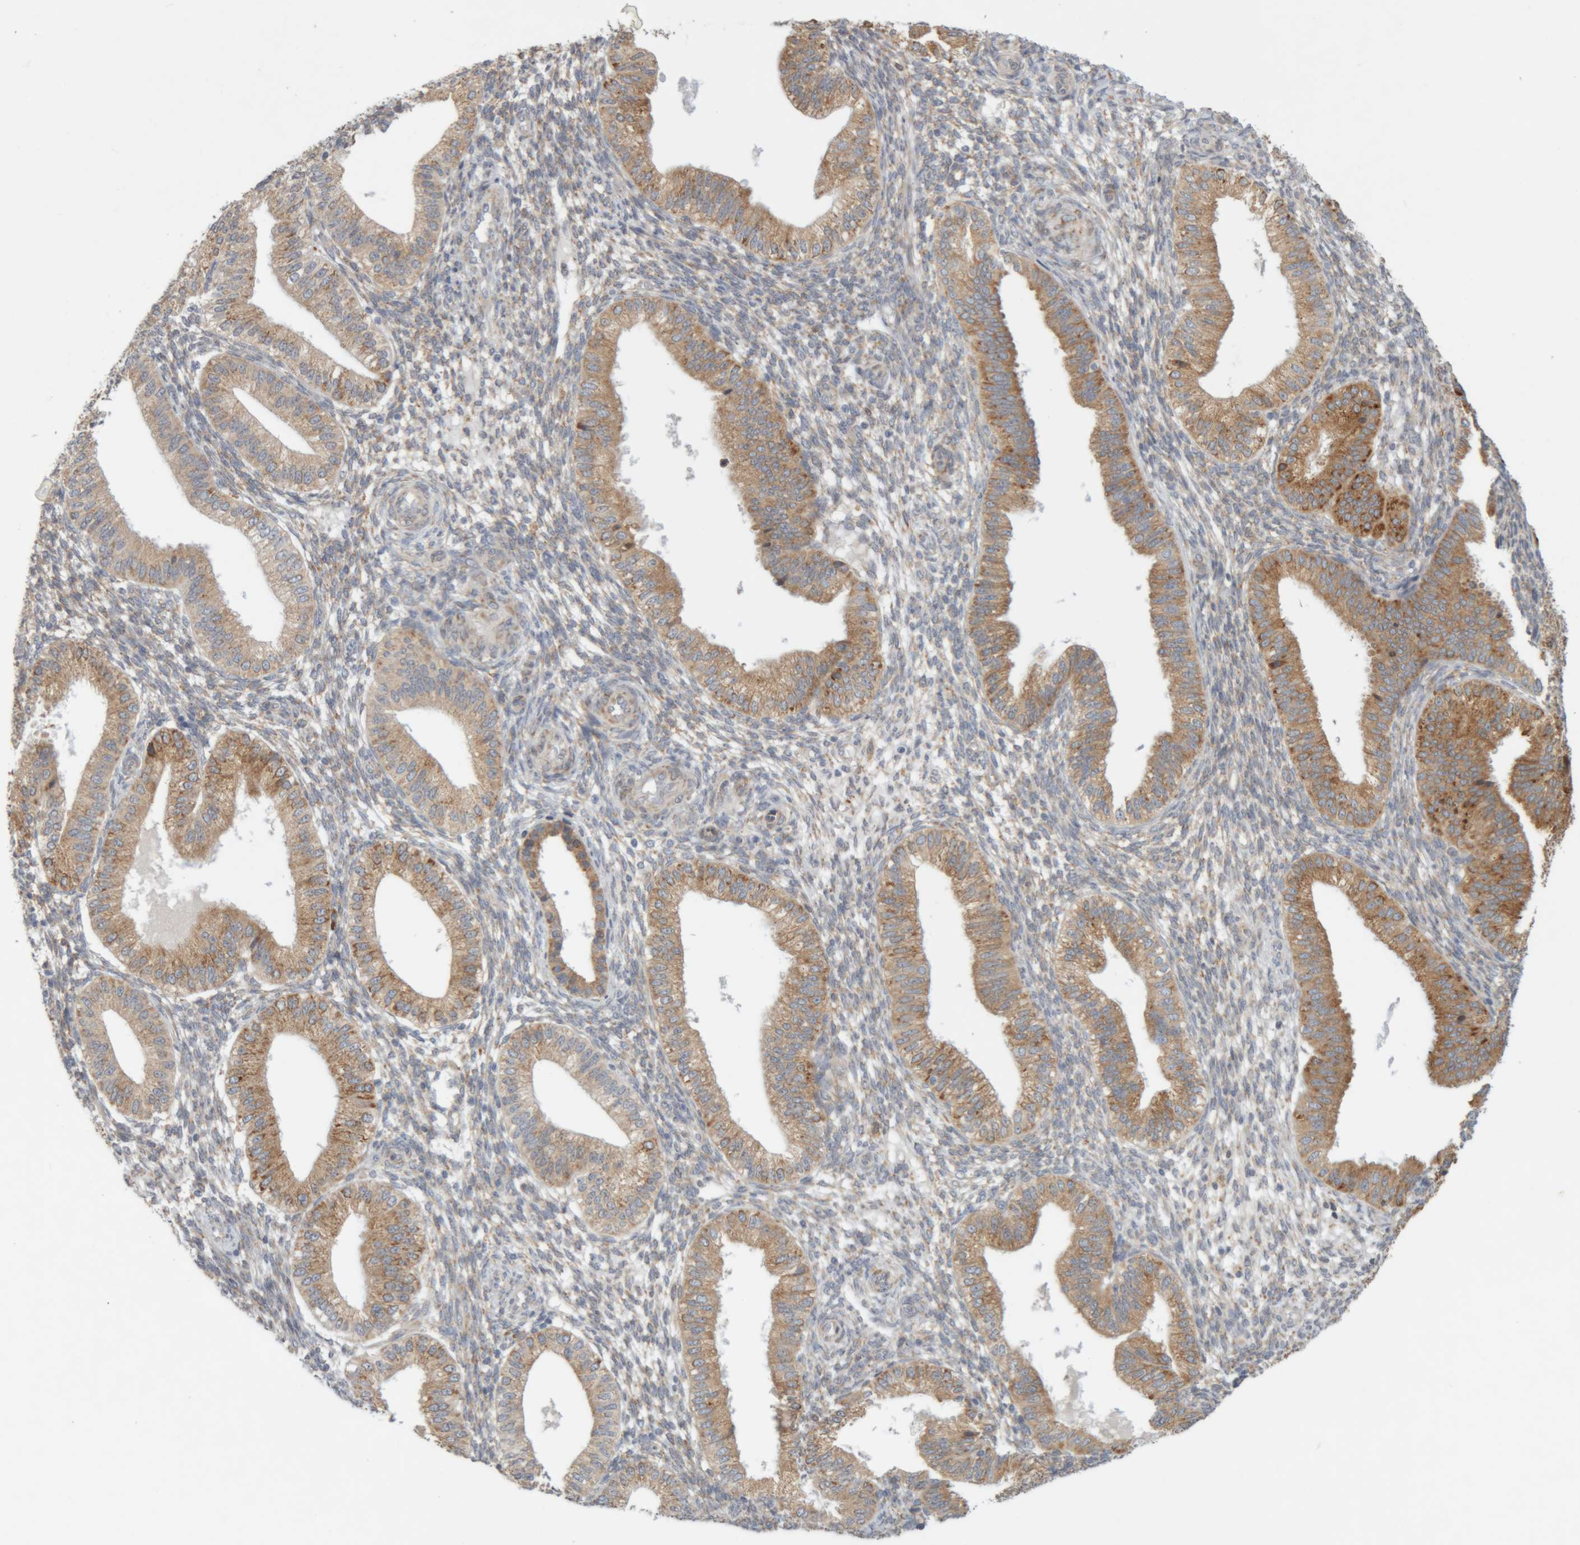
{"staining": {"intensity": "moderate", "quantity": "25%-75%", "location": "cytoplasmic/membranous"}, "tissue": "endometrium", "cell_type": "Cells in endometrial stroma", "image_type": "normal", "snomed": [{"axis": "morphology", "description": "Normal tissue, NOS"}, {"axis": "topography", "description": "Endometrium"}], "caption": "Cells in endometrial stroma show medium levels of moderate cytoplasmic/membranous staining in about 25%-75% of cells in benign human endometrium.", "gene": "RPN2", "patient": {"sex": "female", "age": 39}}